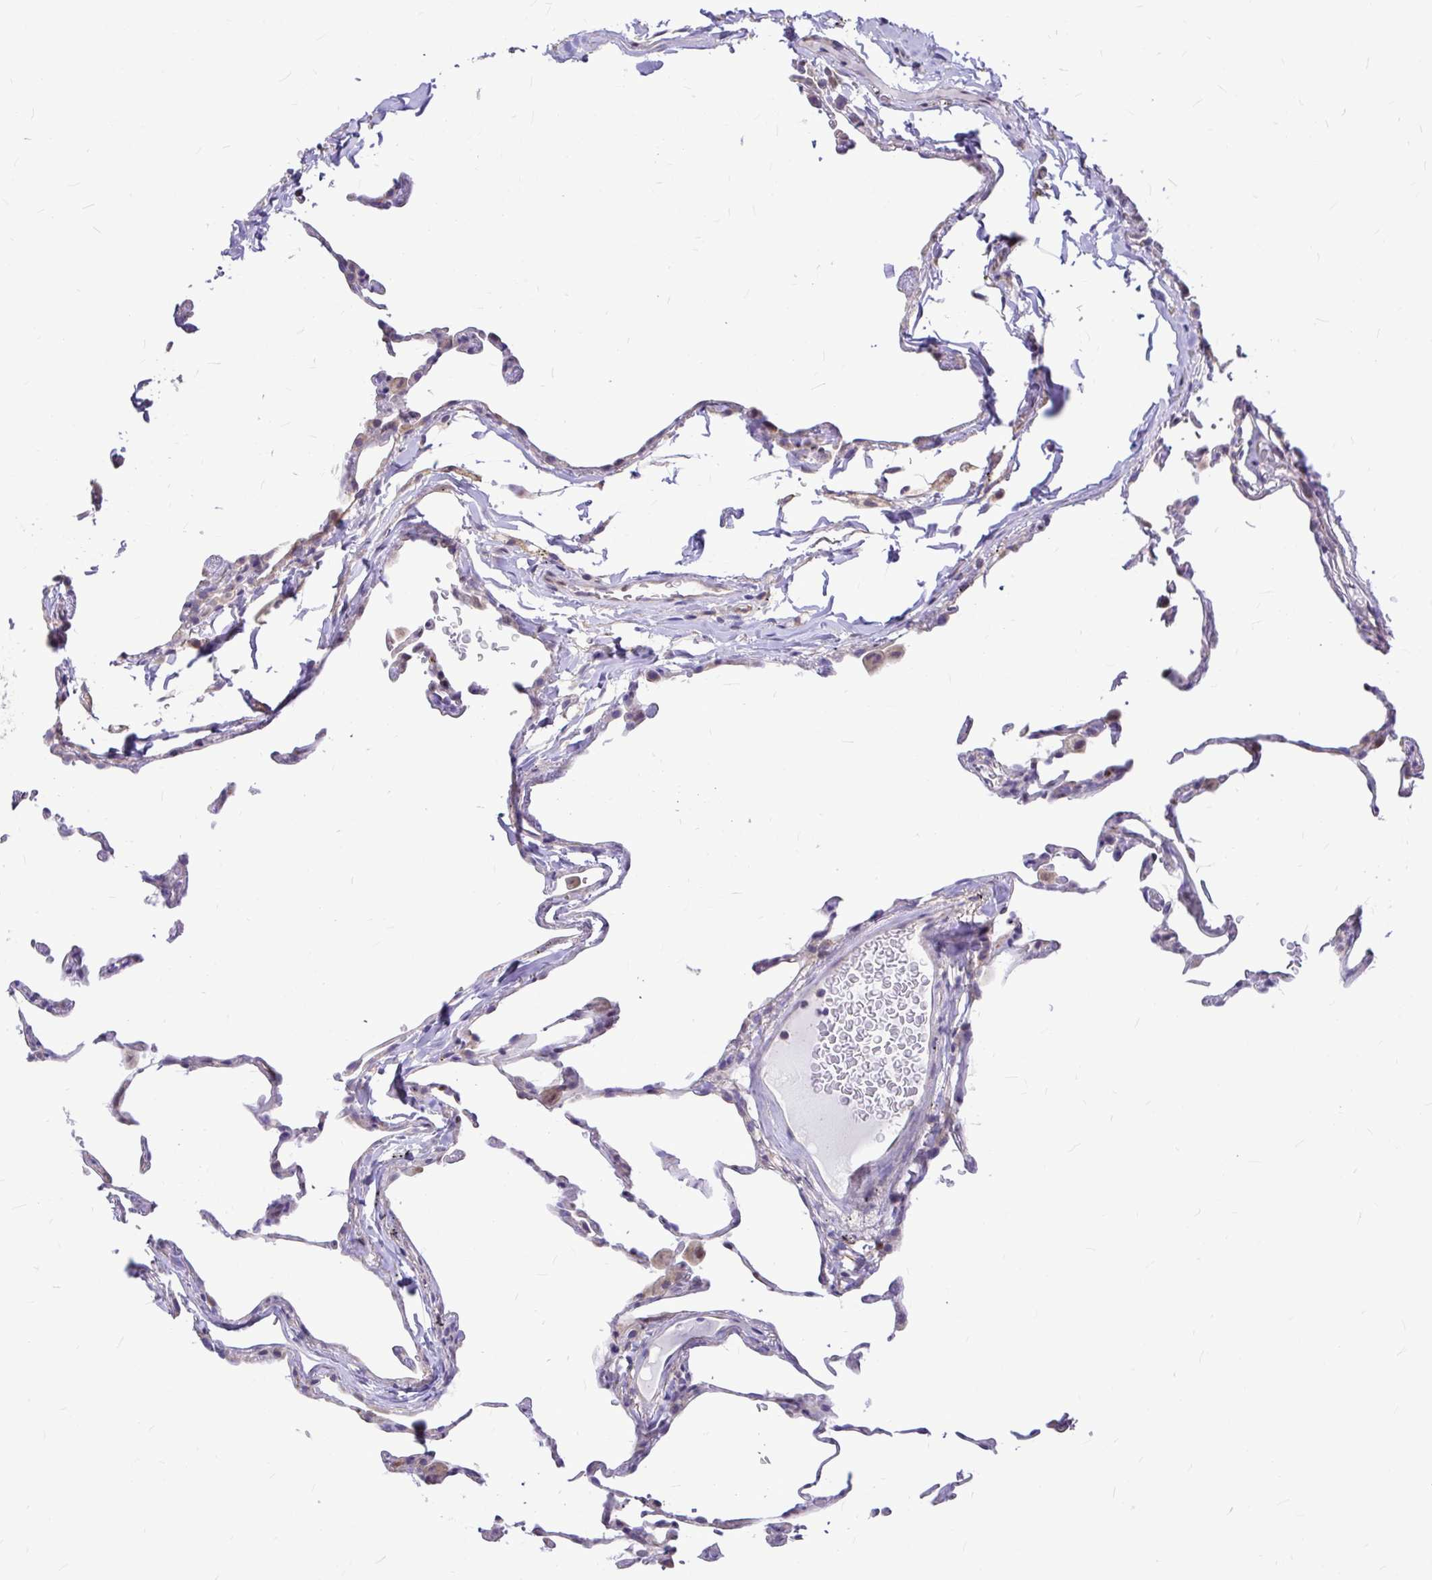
{"staining": {"intensity": "negative", "quantity": "none", "location": "none"}, "tissue": "lung", "cell_type": "Alveolar cells", "image_type": "normal", "snomed": [{"axis": "morphology", "description": "Normal tissue, NOS"}, {"axis": "topography", "description": "Lung"}], "caption": "This is an immunohistochemistry (IHC) photomicrograph of benign human lung. There is no staining in alveolar cells.", "gene": "GABBR2", "patient": {"sex": "female", "age": 57}}